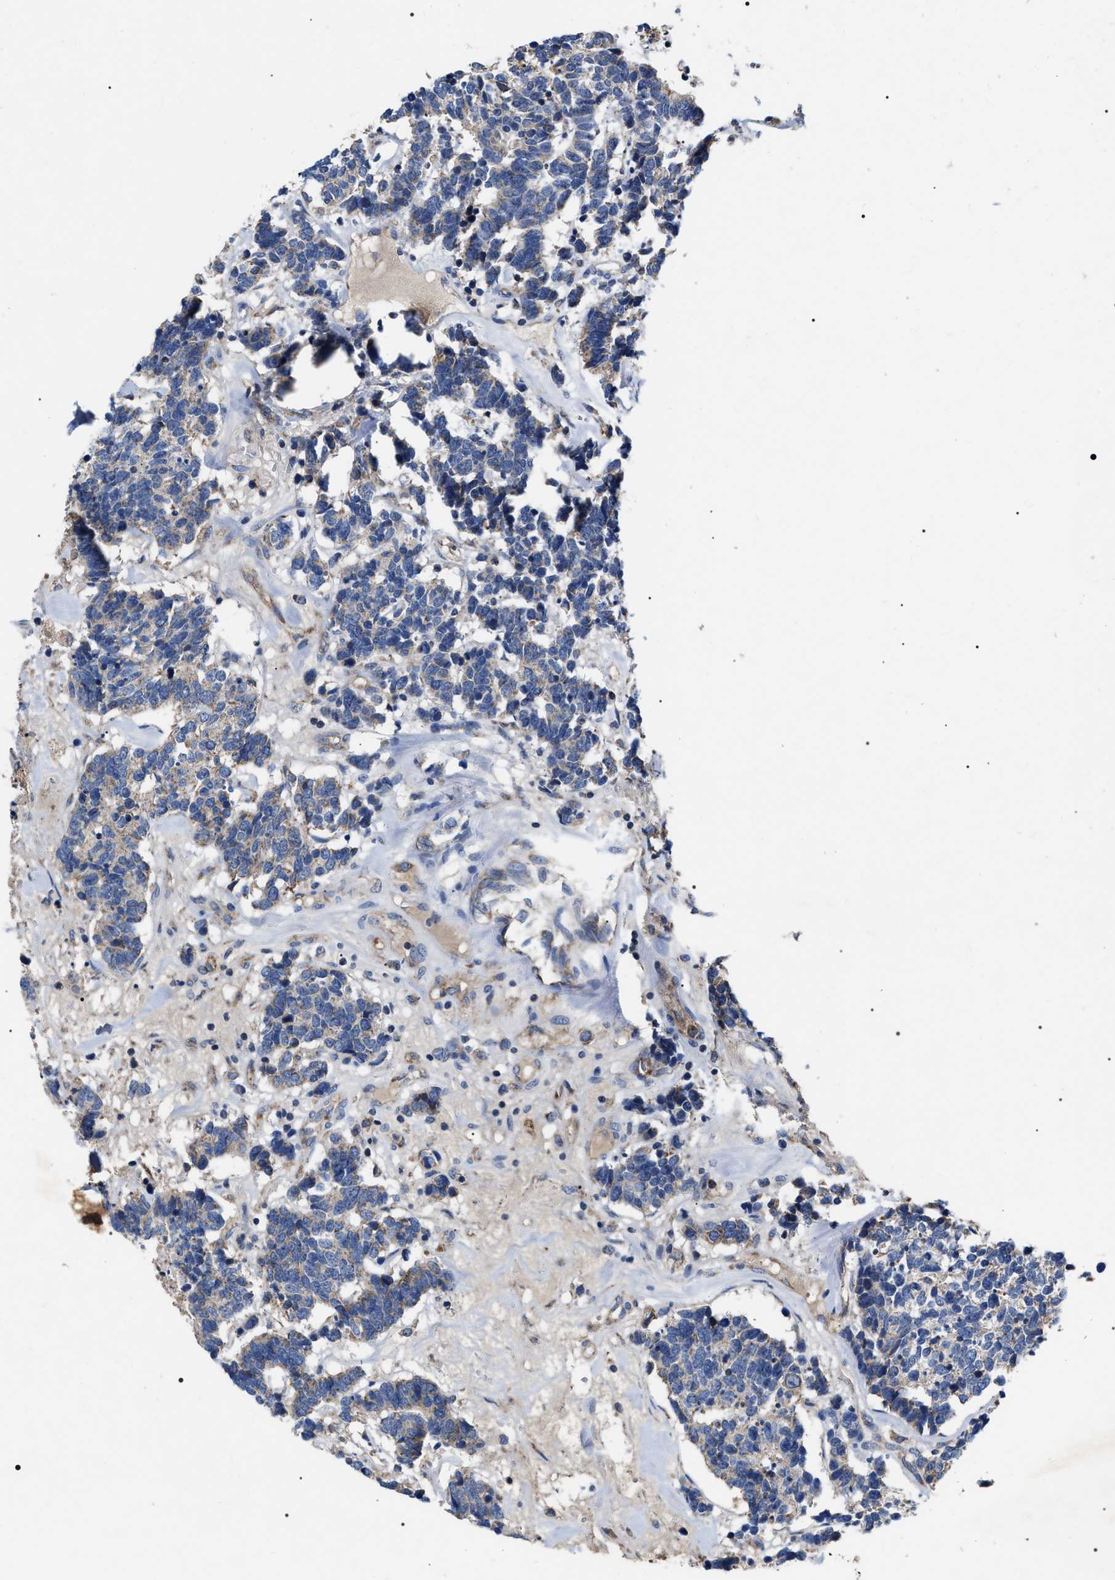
{"staining": {"intensity": "weak", "quantity": "<25%", "location": "cytoplasmic/membranous"}, "tissue": "carcinoid", "cell_type": "Tumor cells", "image_type": "cancer", "snomed": [{"axis": "morphology", "description": "Carcinoma, NOS"}, {"axis": "morphology", "description": "Carcinoid, malignant, NOS"}, {"axis": "topography", "description": "Urinary bladder"}], "caption": "There is no significant staining in tumor cells of carcinoid.", "gene": "MACC1", "patient": {"sex": "male", "age": 57}}